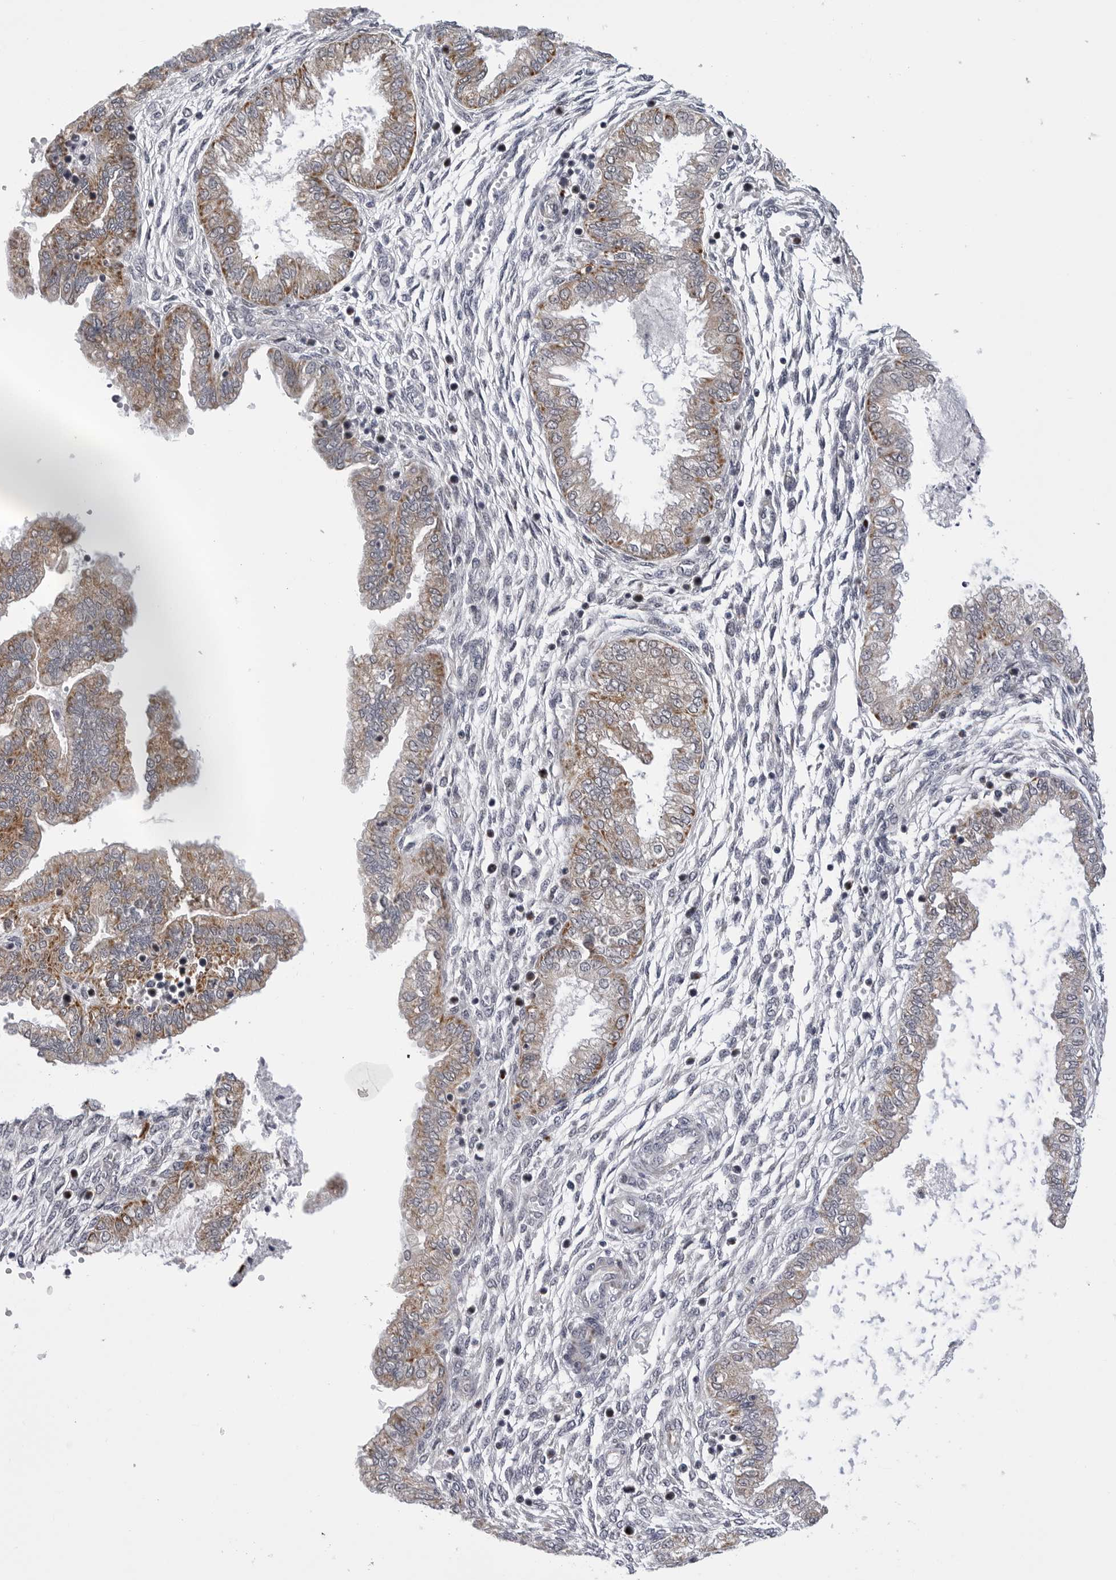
{"staining": {"intensity": "negative", "quantity": "none", "location": "none"}, "tissue": "endometrium", "cell_type": "Cells in endometrial stroma", "image_type": "normal", "snomed": [{"axis": "morphology", "description": "Normal tissue, NOS"}, {"axis": "topography", "description": "Endometrium"}], "caption": "Endometrium was stained to show a protein in brown. There is no significant staining in cells in endometrial stroma. The staining is performed using DAB brown chromogen with nuclei counter-stained in using hematoxylin.", "gene": "CDK20", "patient": {"sex": "female", "age": 33}}